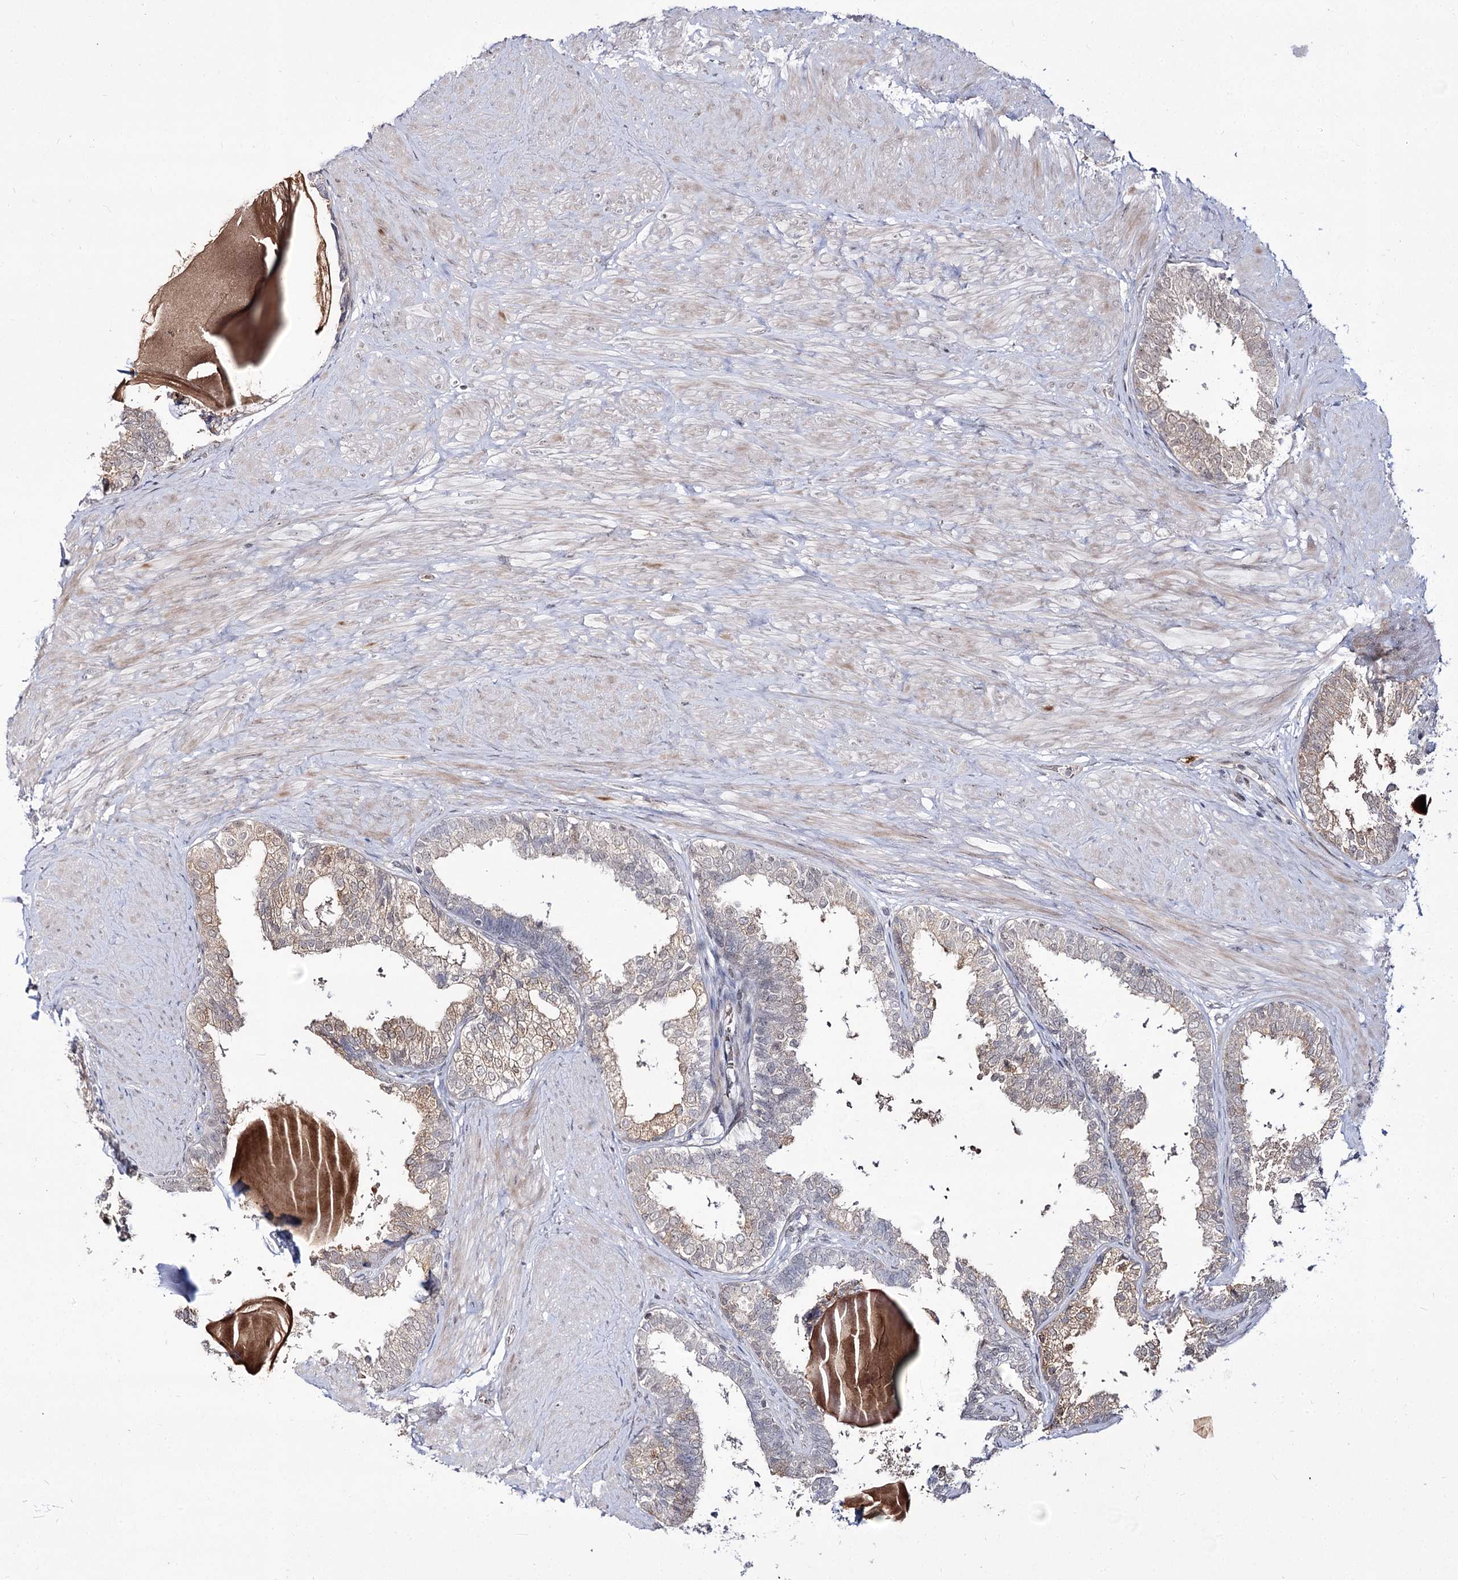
{"staining": {"intensity": "moderate", "quantity": "25%-75%", "location": "cytoplasmic/membranous"}, "tissue": "prostate", "cell_type": "Glandular cells", "image_type": "normal", "snomed": [{"axis": "morphology", "description": "Normal tissue, NOS"}, {"axis": "topography", "description": "Prostate"}], "caption": "The image demonstrates immunohistochemical staining of normal prostate. There is moderate cytoplasmic/membranous positivity is present in about 25%-75% of glandular cells.", "gene": "RRP9", "patient": {"sex": "male", "age": 48}}